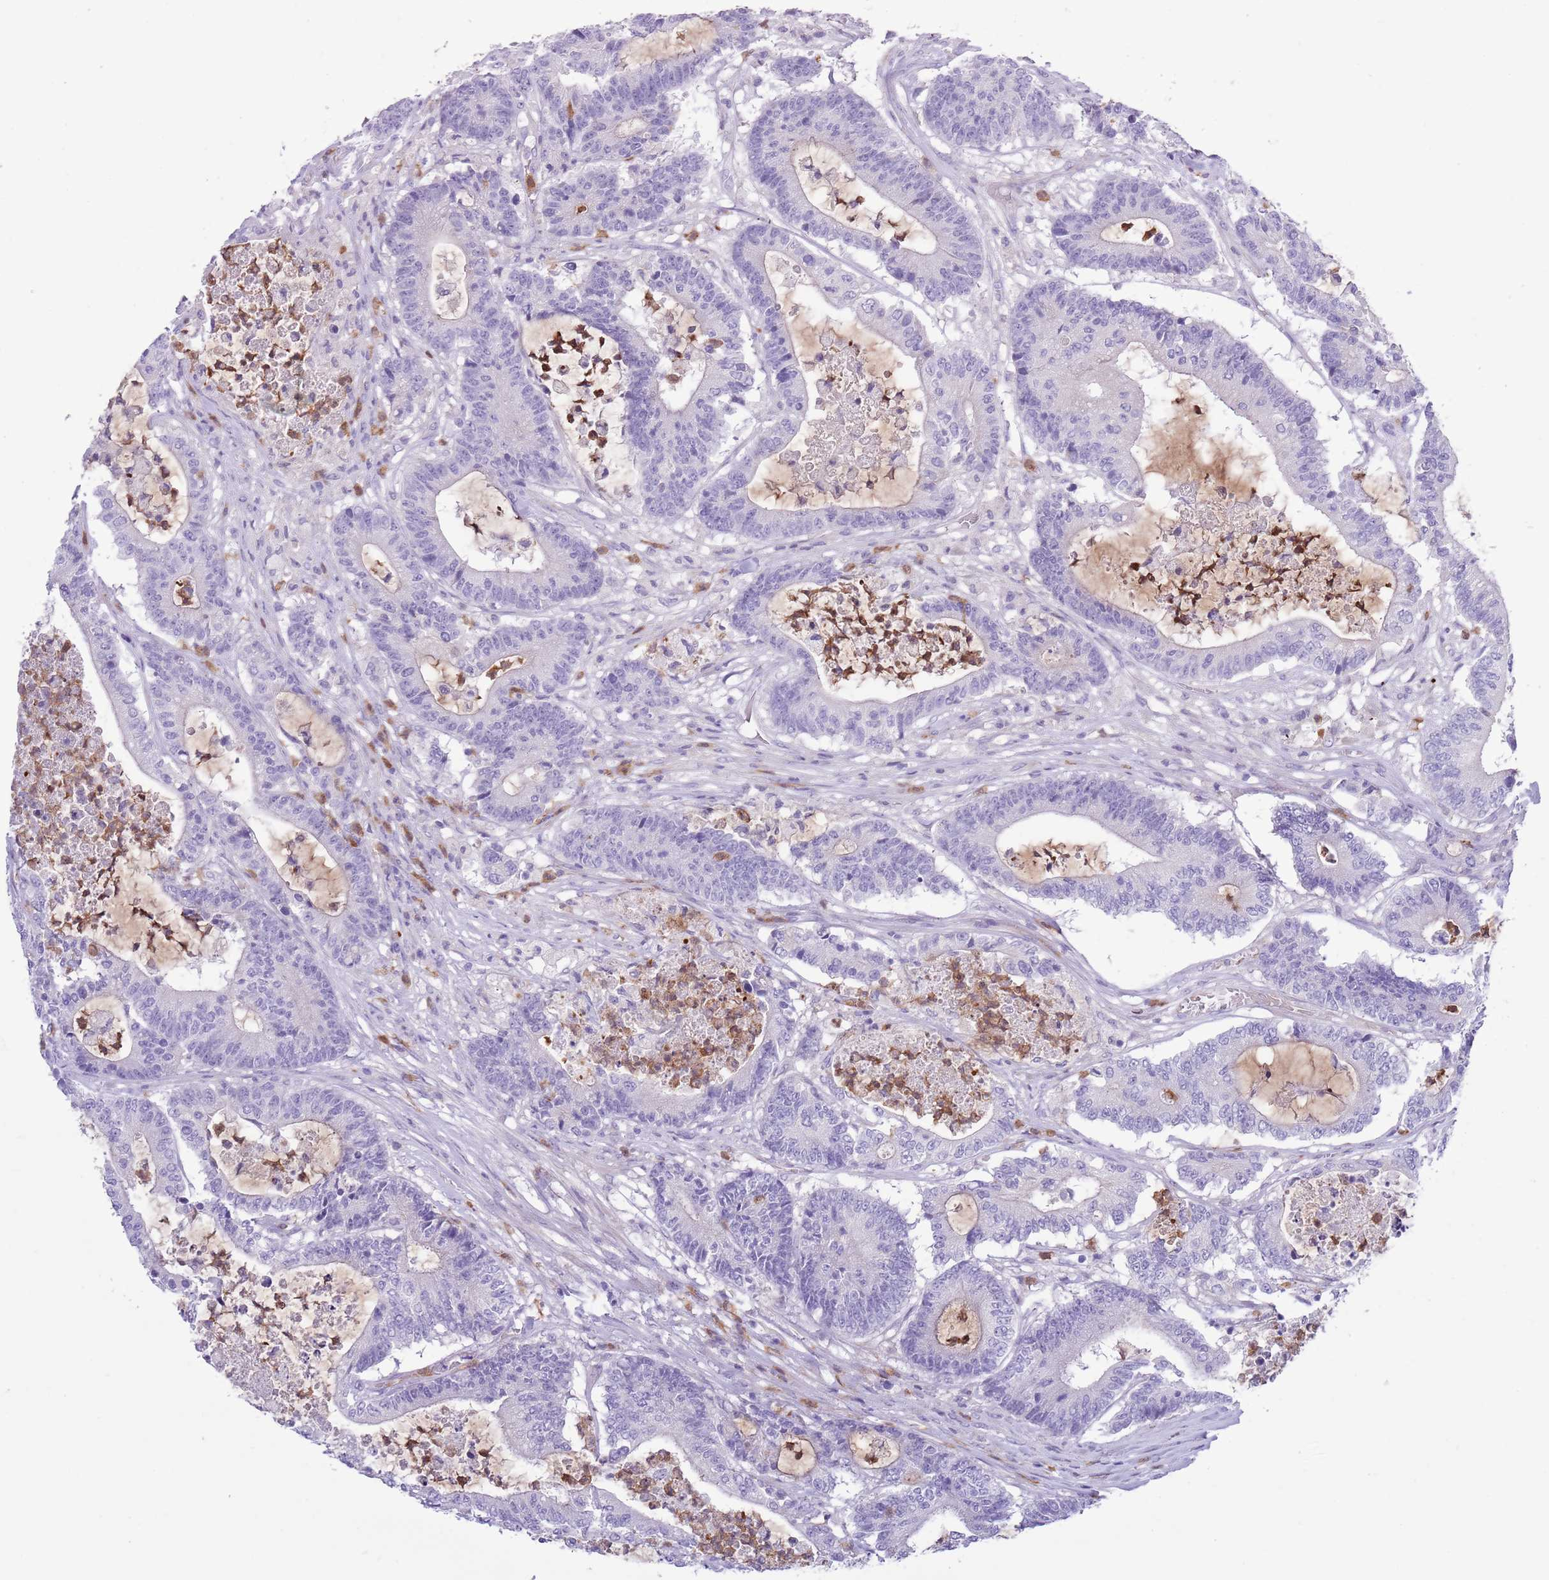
{"staining": {"intensity": "negative", "quantity": "none", "location": "none"}, "tissue": "colorectal cancer", "cell_type": "Tumor cells", "image_type": "cancer", "snomed": [{"axis": "morphology", "description": "Adenocarcinoma, NOS"}, {"axis": "topography", "description": "Colon"}], "caption": "A photomicrograph of human adenocarcinoma (colorectal) is negative for staining in tumor cells.", "gene": "OR6M1", "patient": {"sex": "female", "age": 84}}